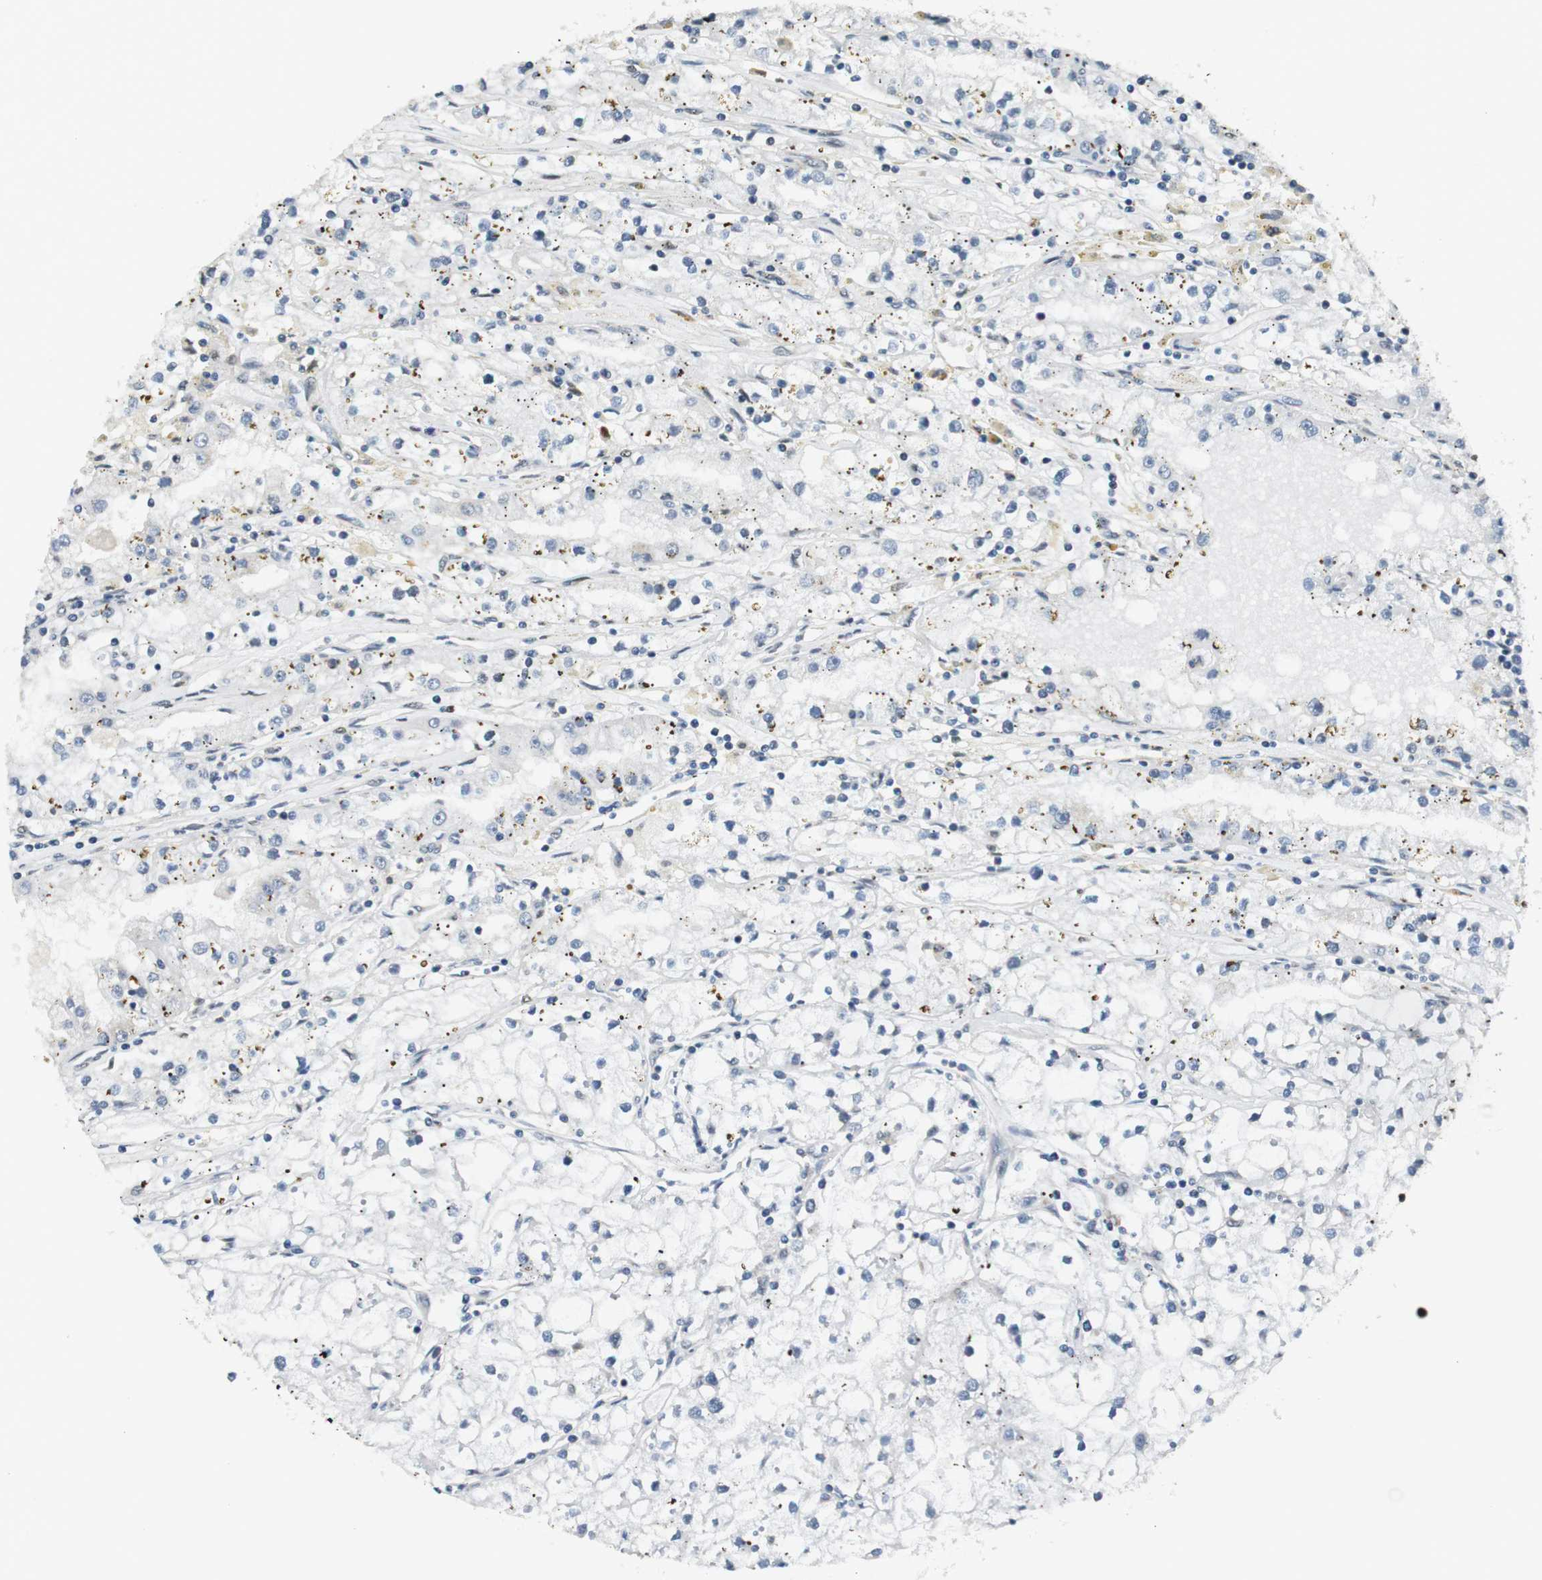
{"staining": {"intensity": "negative", "quantity": "none", "location": "none"}, "tissue": "renal cancer", "cell_type": "Tumor cells", "image_type": "cancer", "snomed": [{"axis": "morphology", "description": "Adenocarcinoma, NOS"}, {"axis": "topography", "description": "Kidney"}], "caption": "DAB immunohistochemical staining of renal cancer shows no significant expression in tumor cells.", "gene": "USP7", "patient": {"sex": "male", "age": 56}}